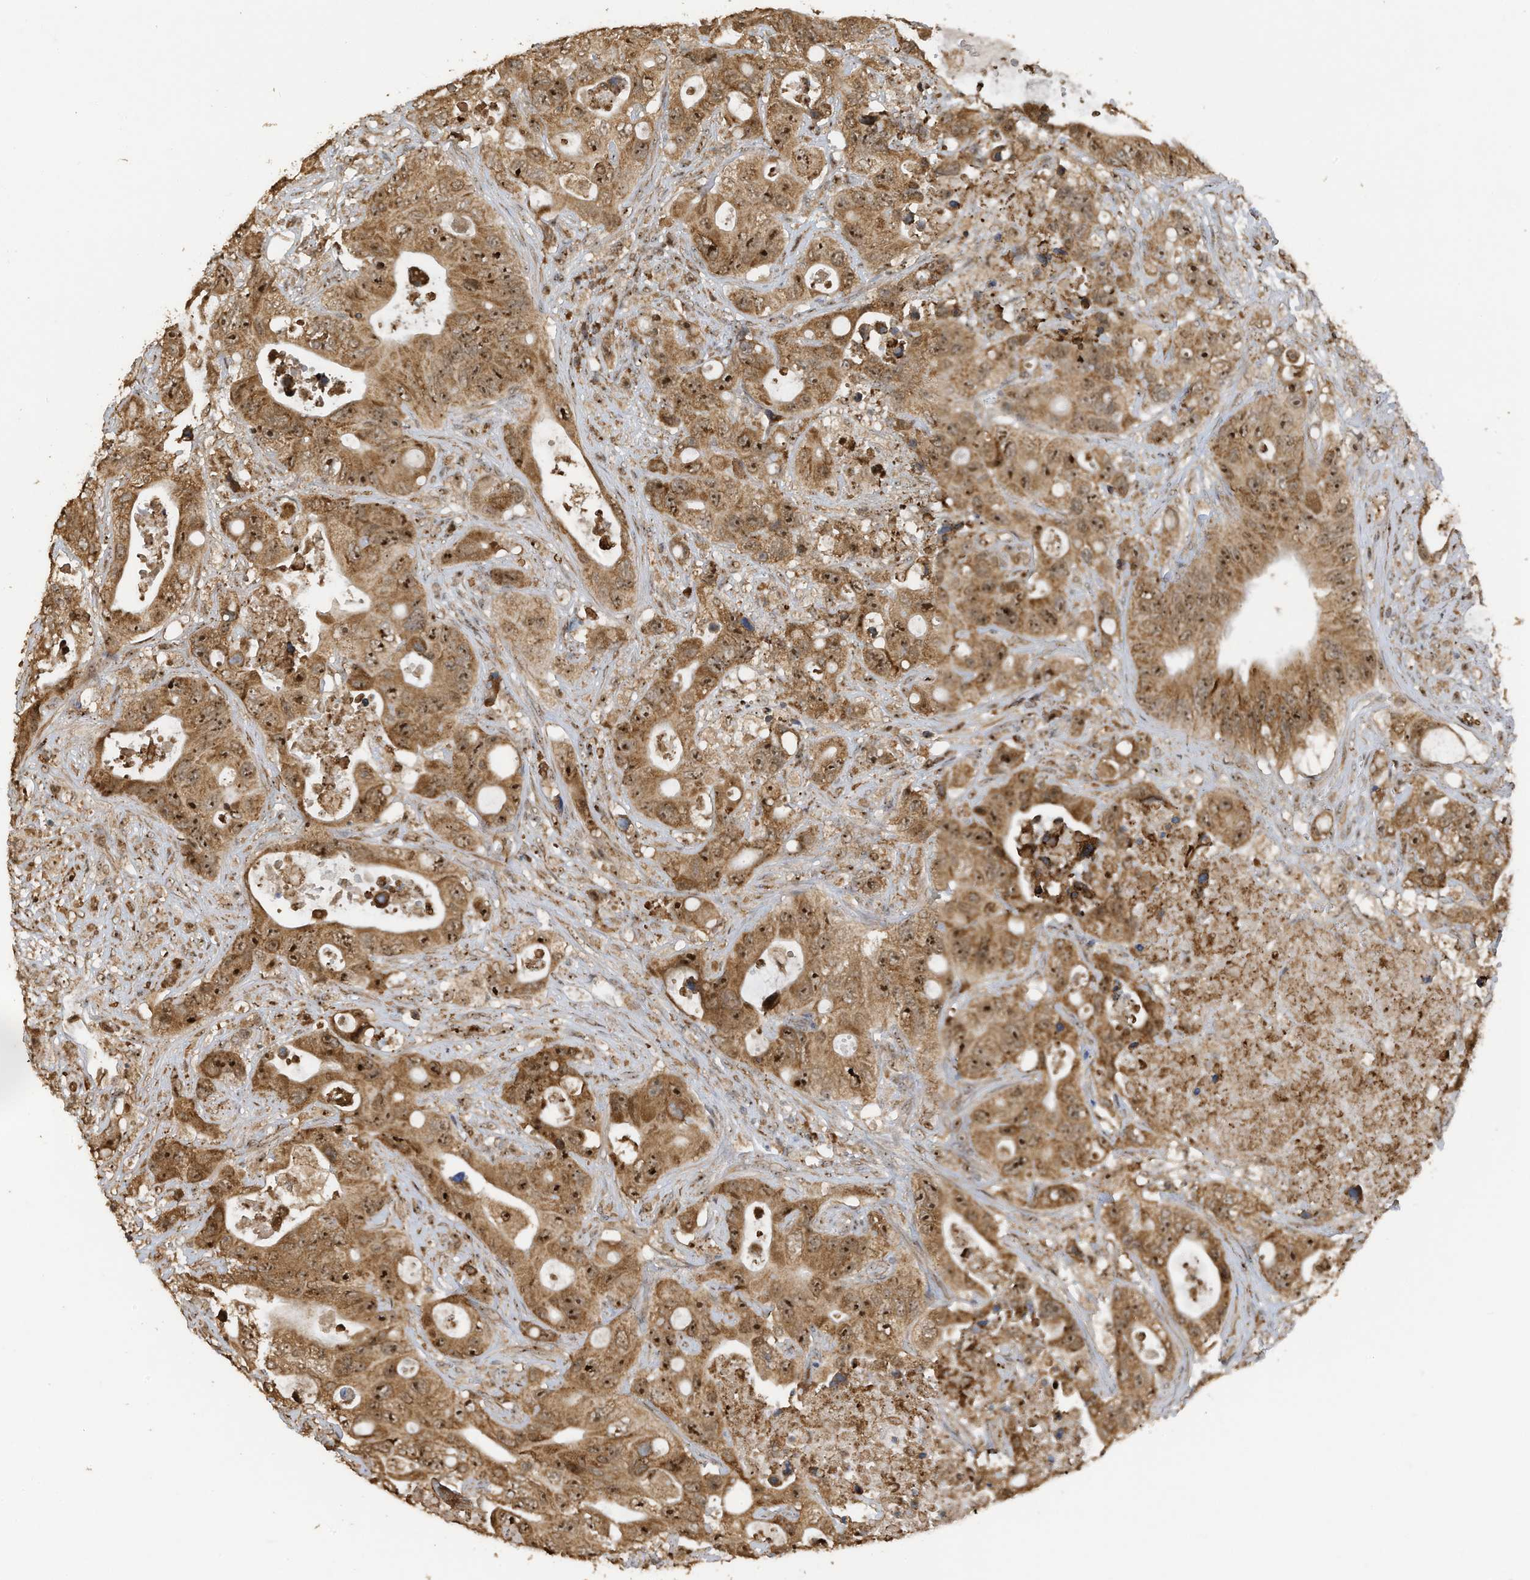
{"staining": {"intensity": "strong", "quantity": "25%-75%", "location": "cytoplasmic/membranous,nuclear"}, "tissue": "colorectal cancer", "cell_type": "Tumor cells", "image_type": "cancer", "snomed": [{"axis": "morphology", "description": "Adenocarcinoma, NOS"}, {"axis": "topography", "description": "Colon"}], "caption": "Colorectal adenocarcinoma stained for a protein demonstrates strong cytoplasmic/membranous and nuclear positivity in tumor cells. Ihc stains the protein of interest in brown and the nuclei are stained blue.", "gene": "ERLEC1", "patient": {"sex": "female", "age": 46}}